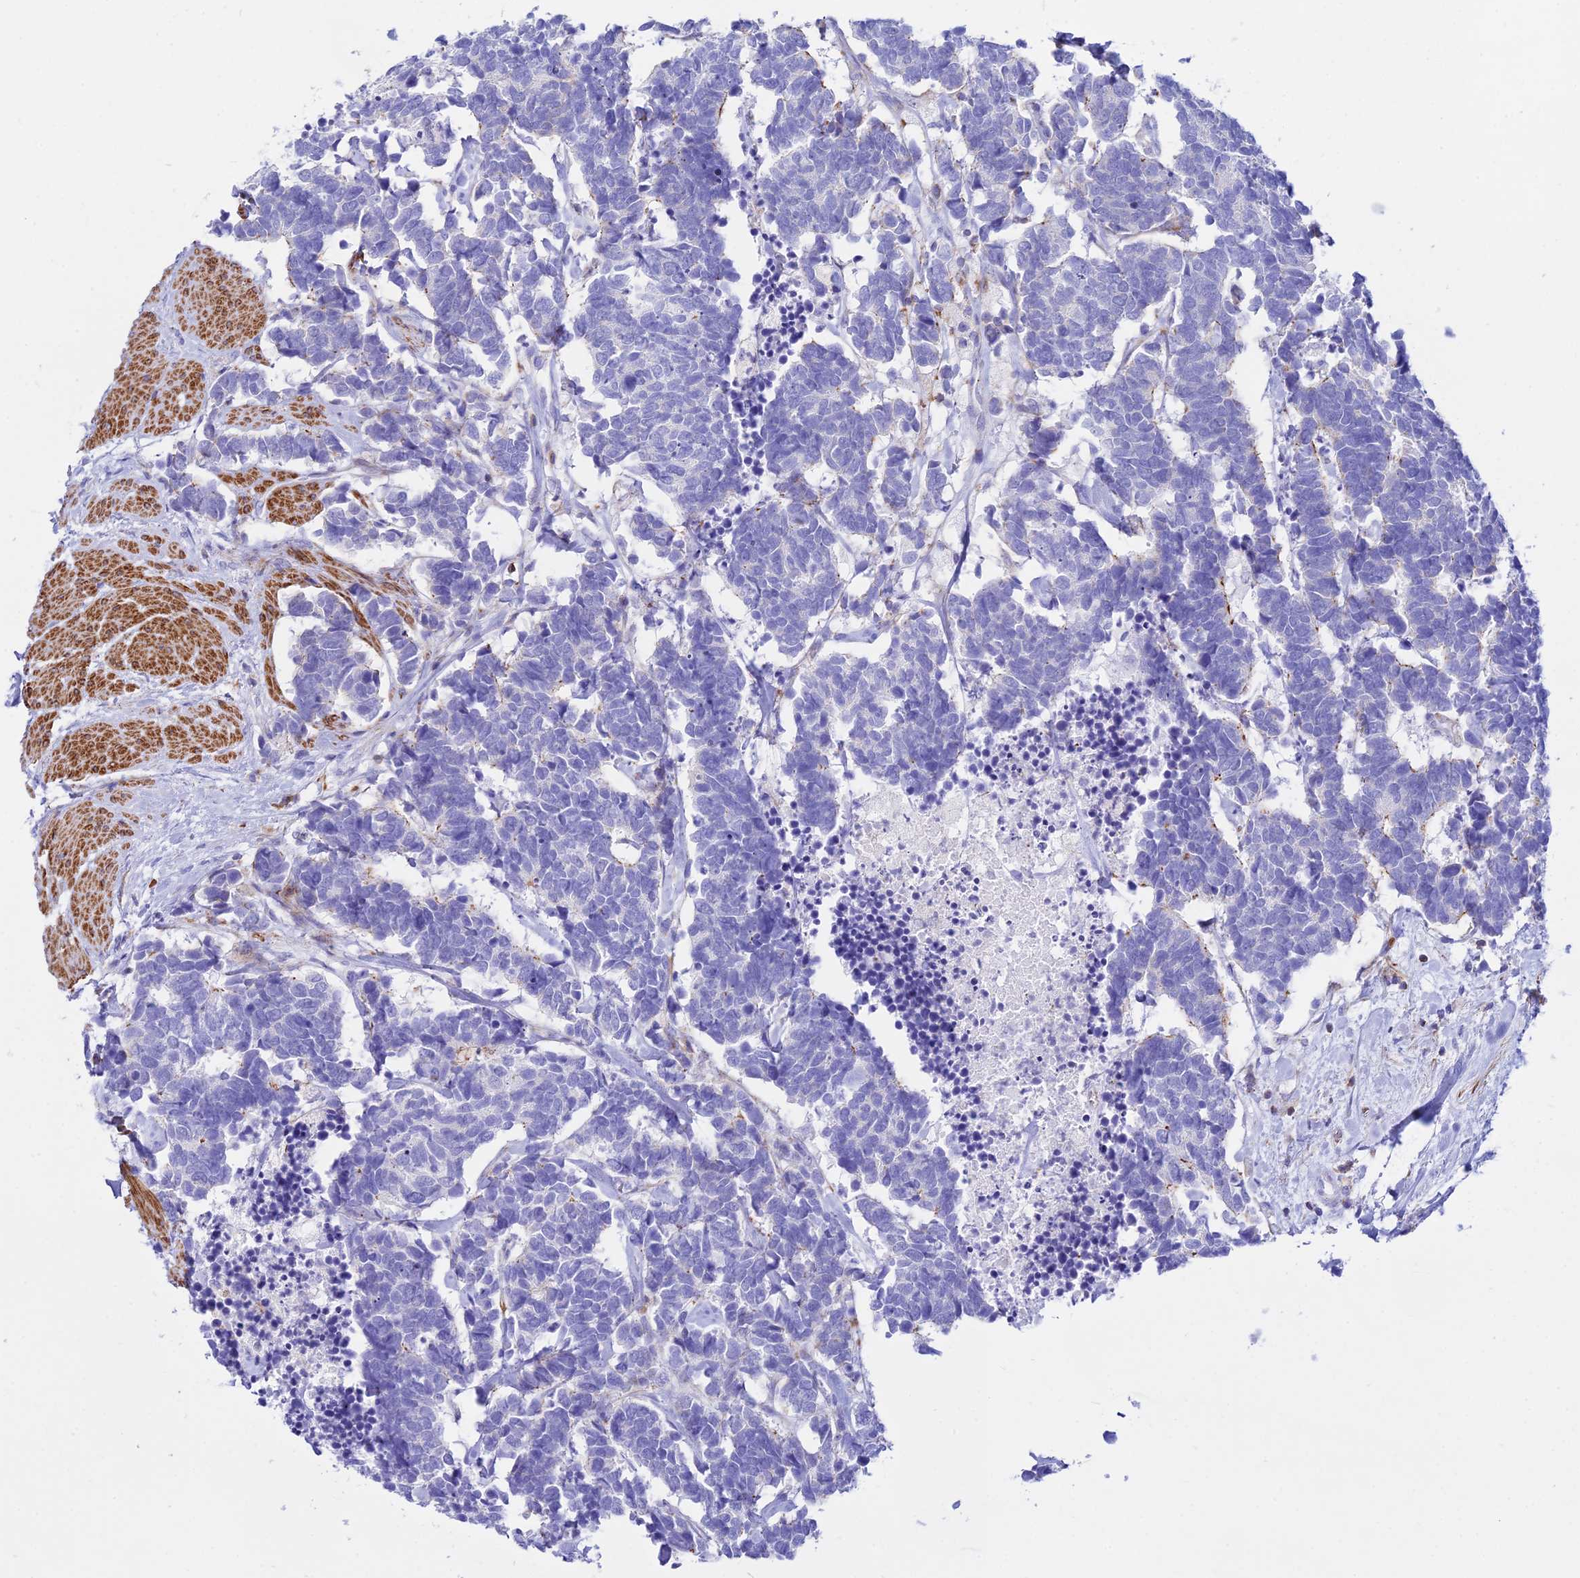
{"staining": {"intensity": "negative", "quantity": "none", "location": "none"}, "tissue": "carcinoid", "cell_type": "Tumor cells", "image_type": "cancer", "snomed": [{"axis": "morphology", "description": "Carcinoma, NOS"}, {"axis": "morphology", "description": "Carcinoid, malignant, NOS"}, {"axis": "topography", "description": "Urinary bladder"}], "caption": "Immunohistochemistry histopathology image of neoplastic tissue: human carcinoid (malignant) stained with DAB (3,3'-diaminobenzidine) displays no significant protein staining in tumor cells.", "gene": "DLX1", "patient": {"sex": "male", "age": 57}}